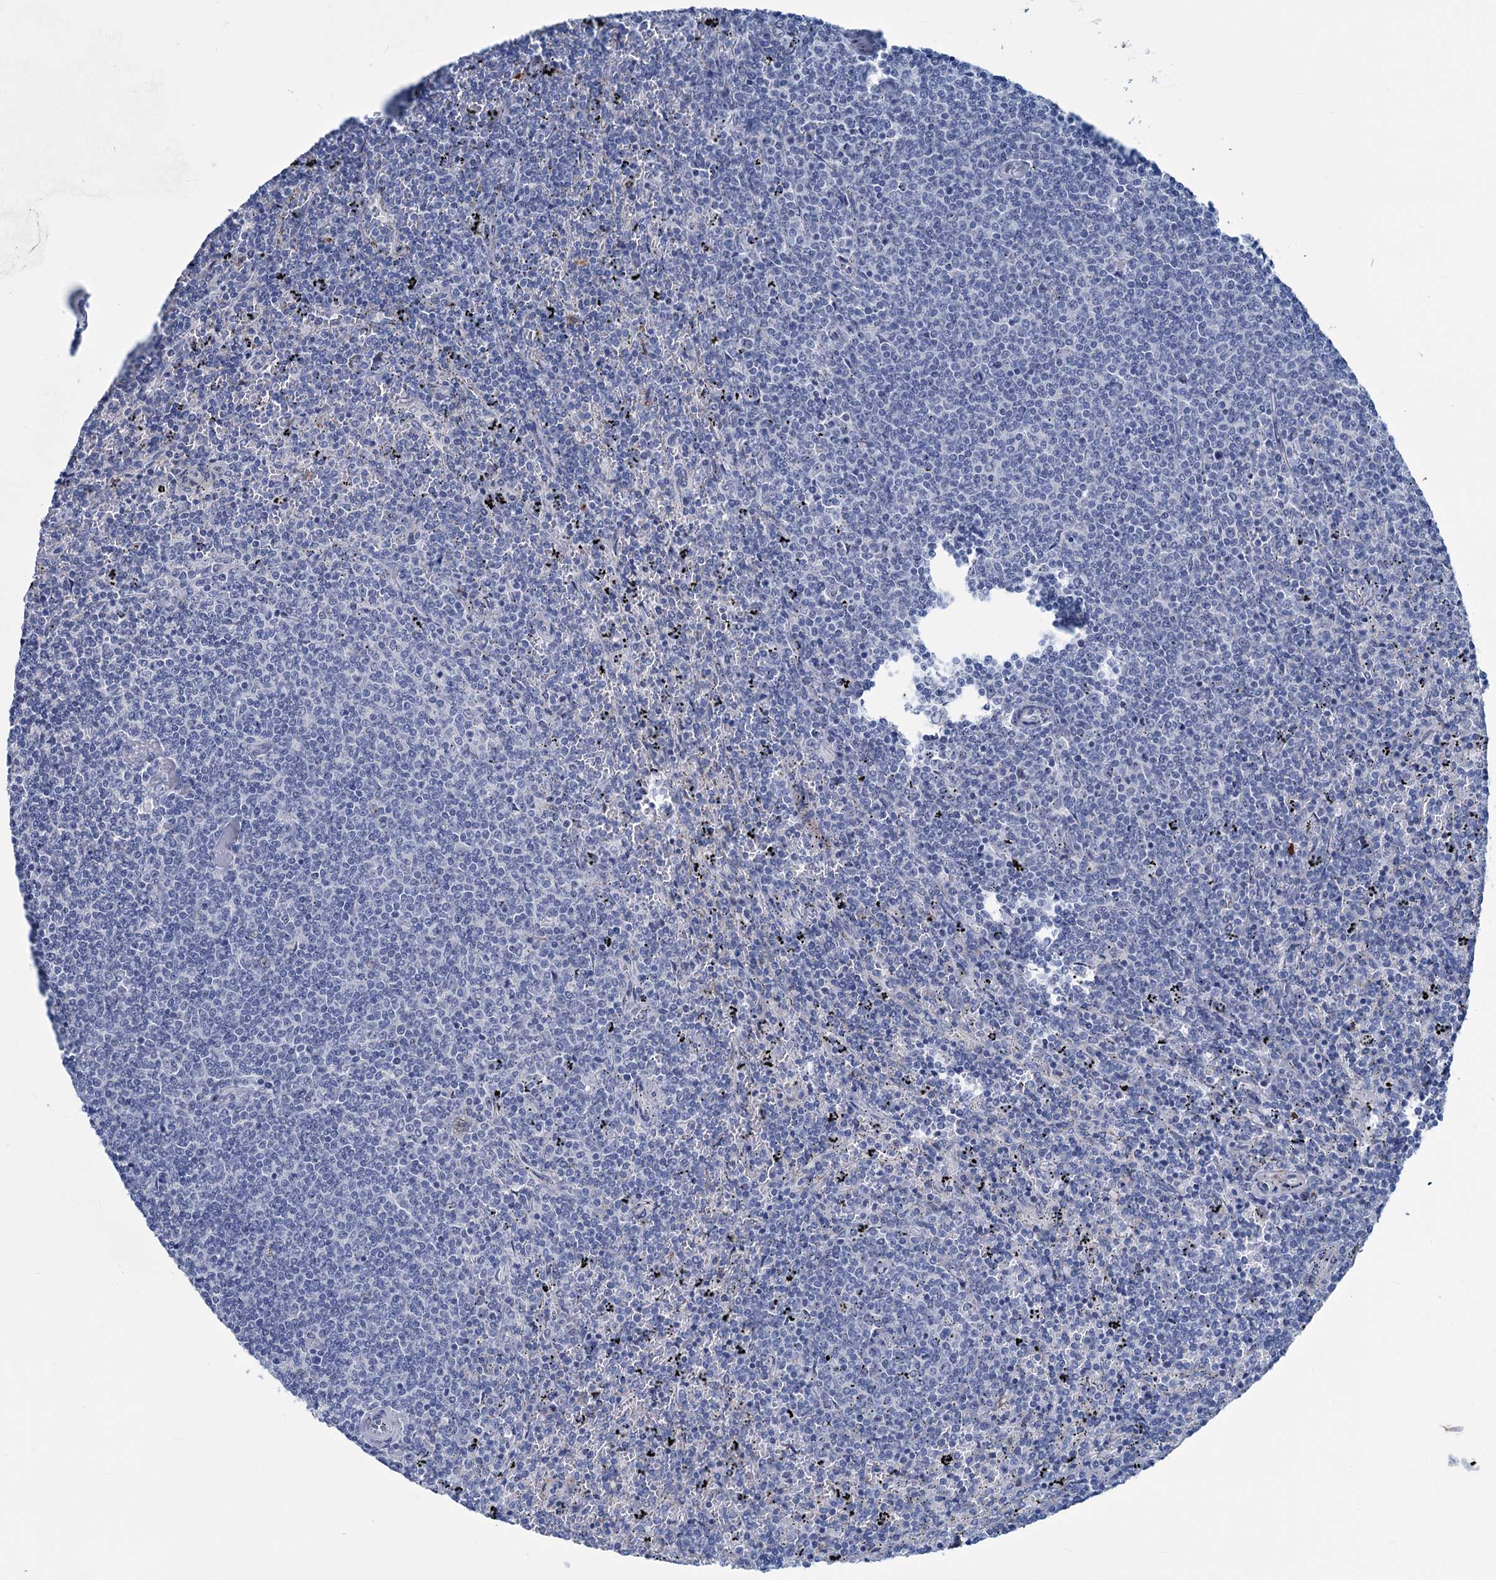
{"staining": {"intensity": "negative", "quantity": "none", "location": "none"}, "tissue": "lymphoma", "cell_type": "Tumor cells", "image_type": "cancer", "snomed": [{"axis": "morphology", "description": "Malignant lymphoma, non-Hodgkin's type, Low grade"}, {"axis": "topography", "description": "Spleen"}], "caption": "Immunohistochemical staining of low-grade malignant lymphoma, non-Hodgkin's type shows no significant positivity in tumor cells.", "gene": "NEU3", "patient": {"sex": "female", "age": 50}}